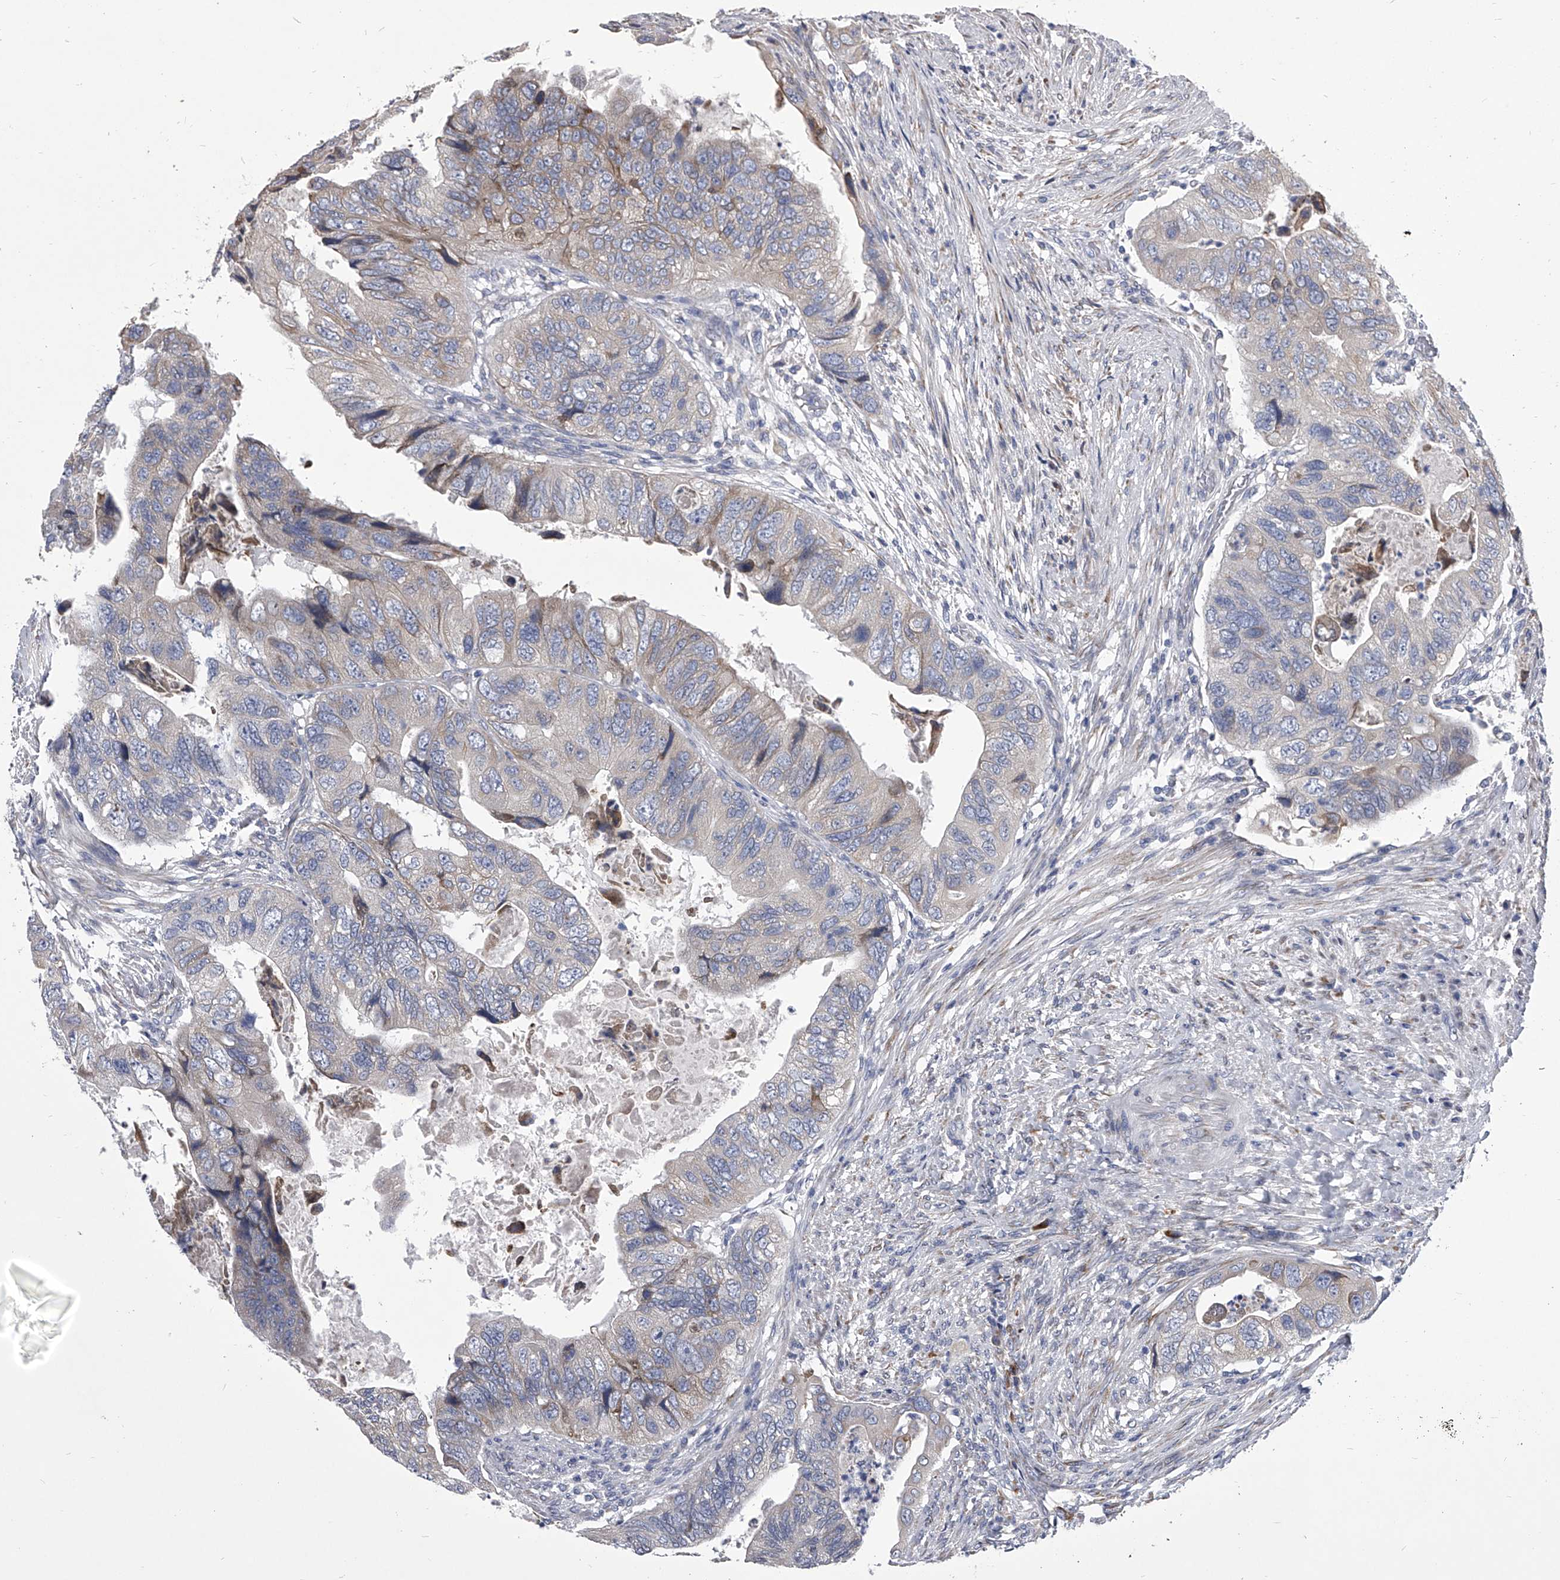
{"staining": {"intensity": "negative", "quantity": "none", "location": "none"}, "tissue": "colorectal cancer", "cell_type": "Tumor cells", "image_type": "cancer", "snomed": [{"axis": "morphology", "description": "Adenocarcinoma, NOS"}, {"axis": "topography", "description": "Rectum"}], "caption": "IHC photomicrograph of neoplastic tissue: human colorectal cancer stained with DAB reveals no significant protein positivity in tumor cells. (DAB immunohistochemistry (IHC), high magnification).", "gene": "CCR4", "patient": {"sex": "male", "age": 63}}